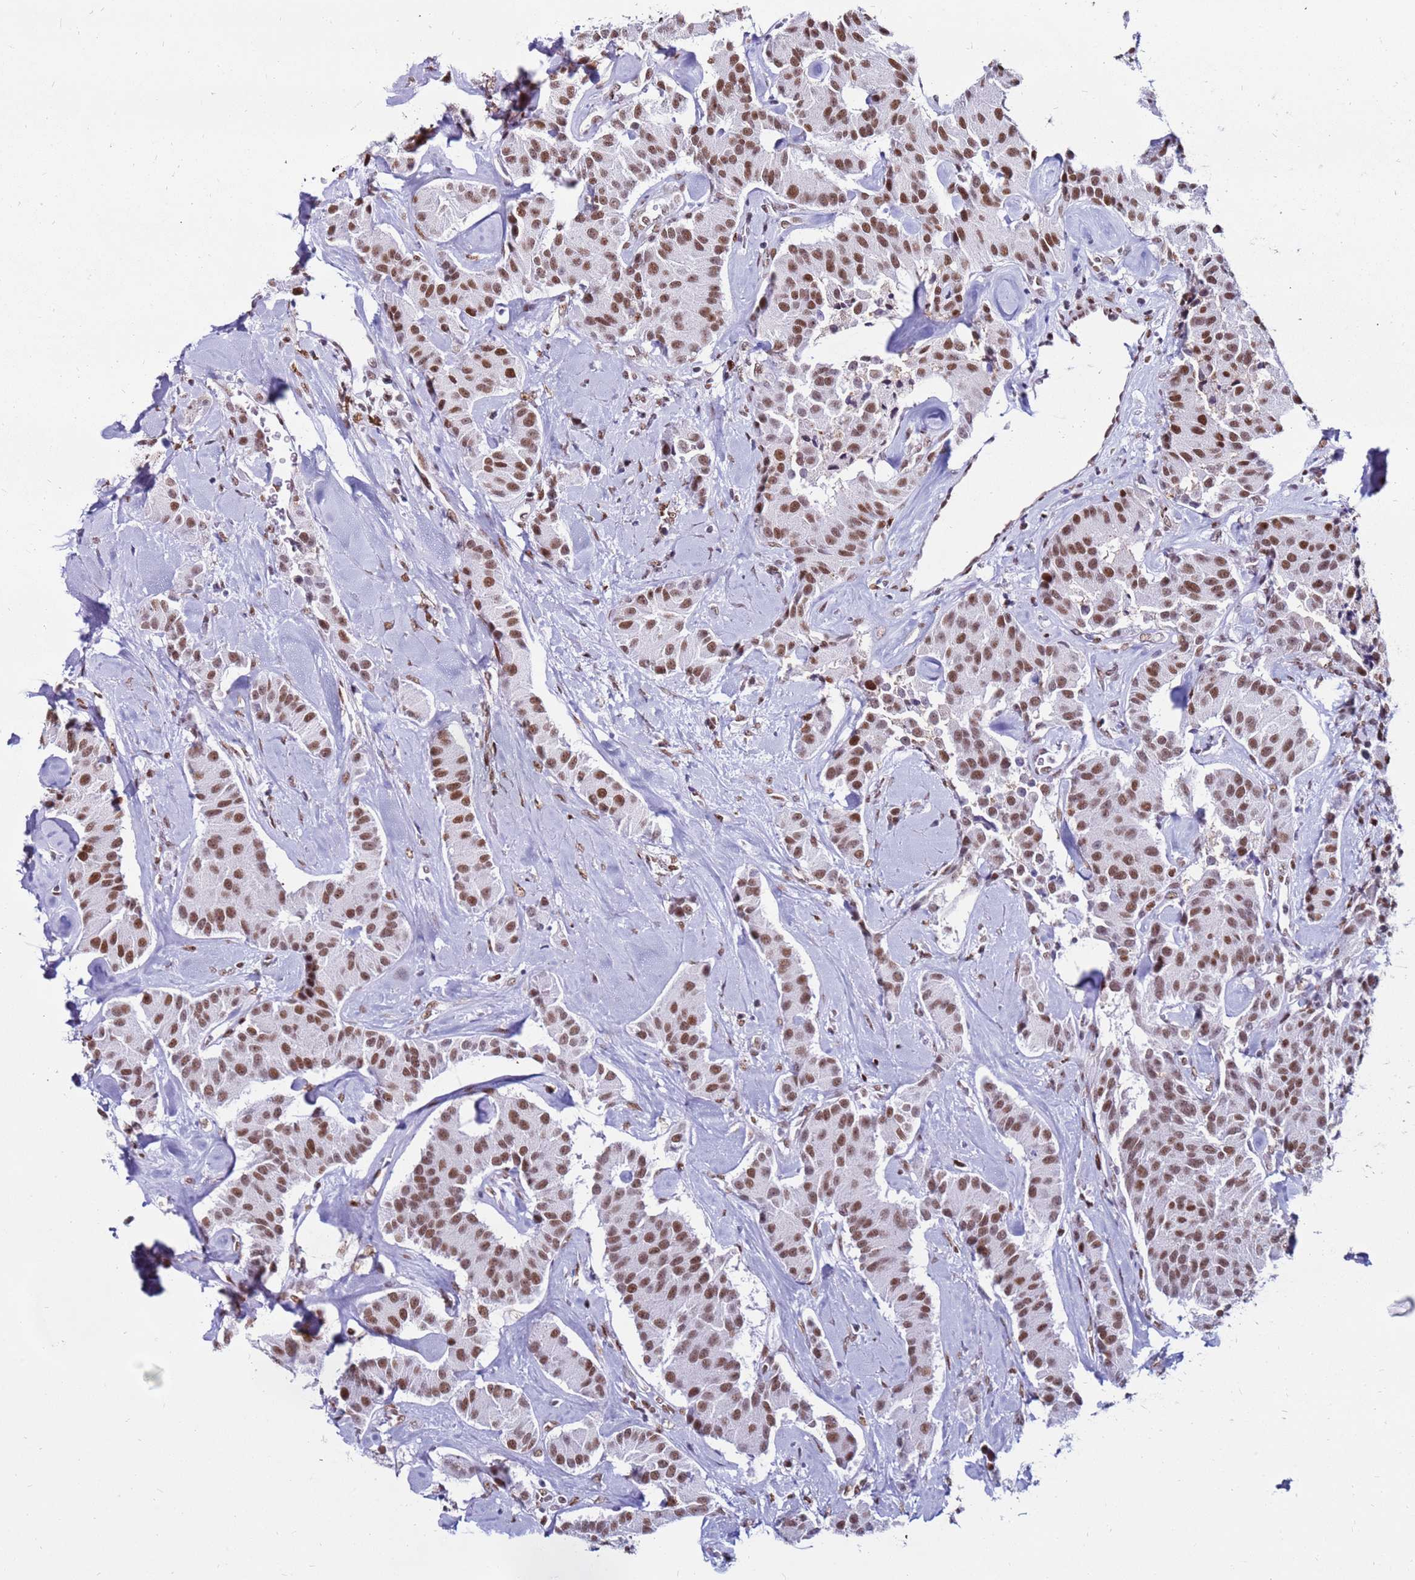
{"staining": {"intensity": "moderate", "quantity": ">75%", "location": "nuclear"}, "tissue": "carcinoid", "cell_type": "Tumor cells", "image_type": "cancer", "snomed": [{"axis": "morphology", "description": "Carcinoid, malignant, NOS"}, {"axis": "topography", "description": "Pancreas"}], "caption": "Protein staining by IHC displays moderate nuclear positivity in approximately >75% of tumor cells in malignant carcinoid. The staining was performed using DAB (3,3'-diaminobenzidine) to visualize the protein expression in brown, while the nuclei were stained in blue with hematoxylin (Magnification: 20x).", "gene": "KPNA4", "patient": {"sex": "male", "age": 41}}